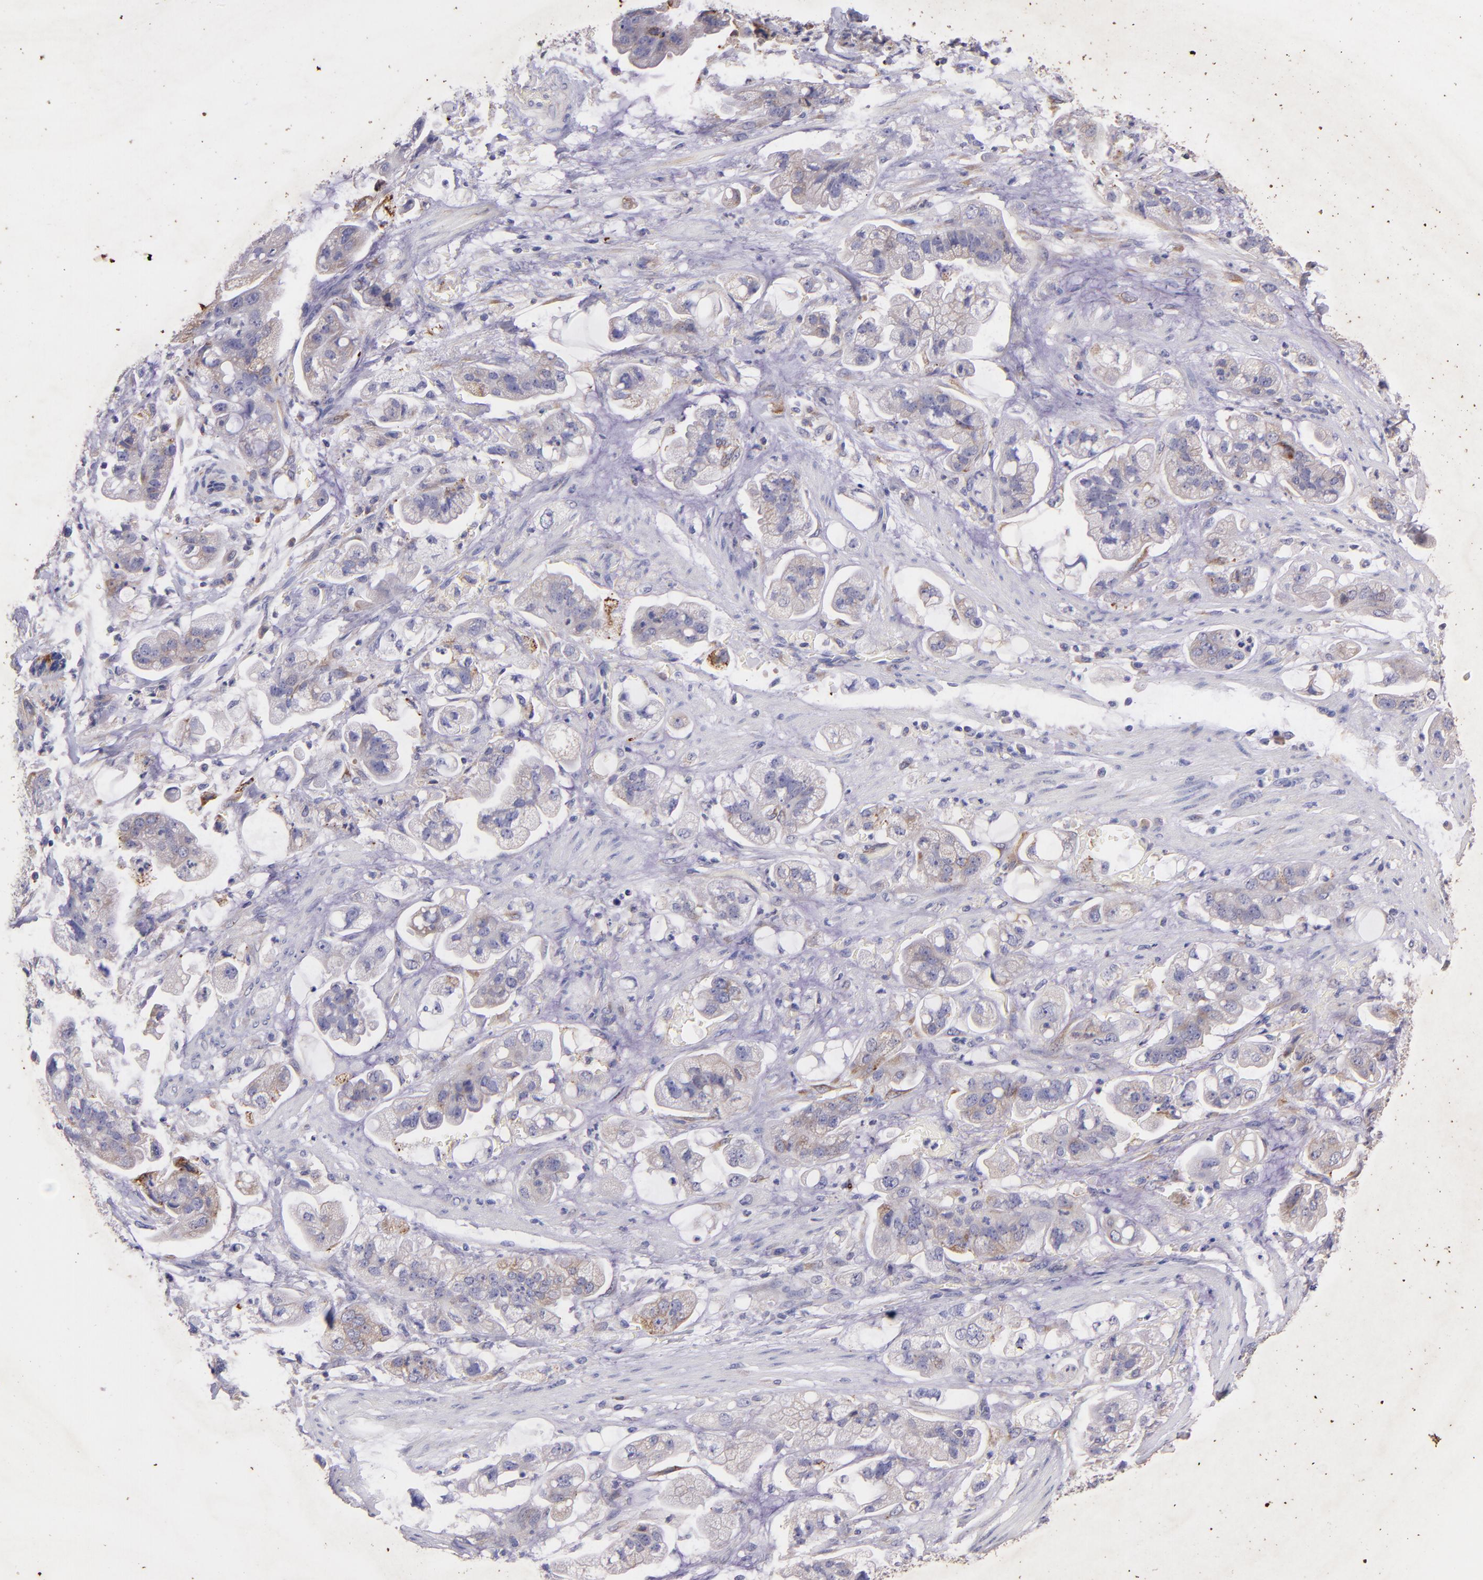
{"staining": {"intensity": "weak", "quantity": ">75%", "location": "cytoplasmic/membranous"}, "tissue": "stomach cancer", "cell_type": "Tumor cells", "image_type": "cancer", "snomed": [{"axis": "morphology", "description": "Adenocarcinoma, NOS"}, {"axis": "topography", "description": "Stomach"}], "caption": "Weak cytoplasmic/membranous protein positivity is present in approximately >75% of tumor cells in stomach cancer (adenocarcinoma).", "gene": "RET", "patient": {"sex": "male", "age": 62}}